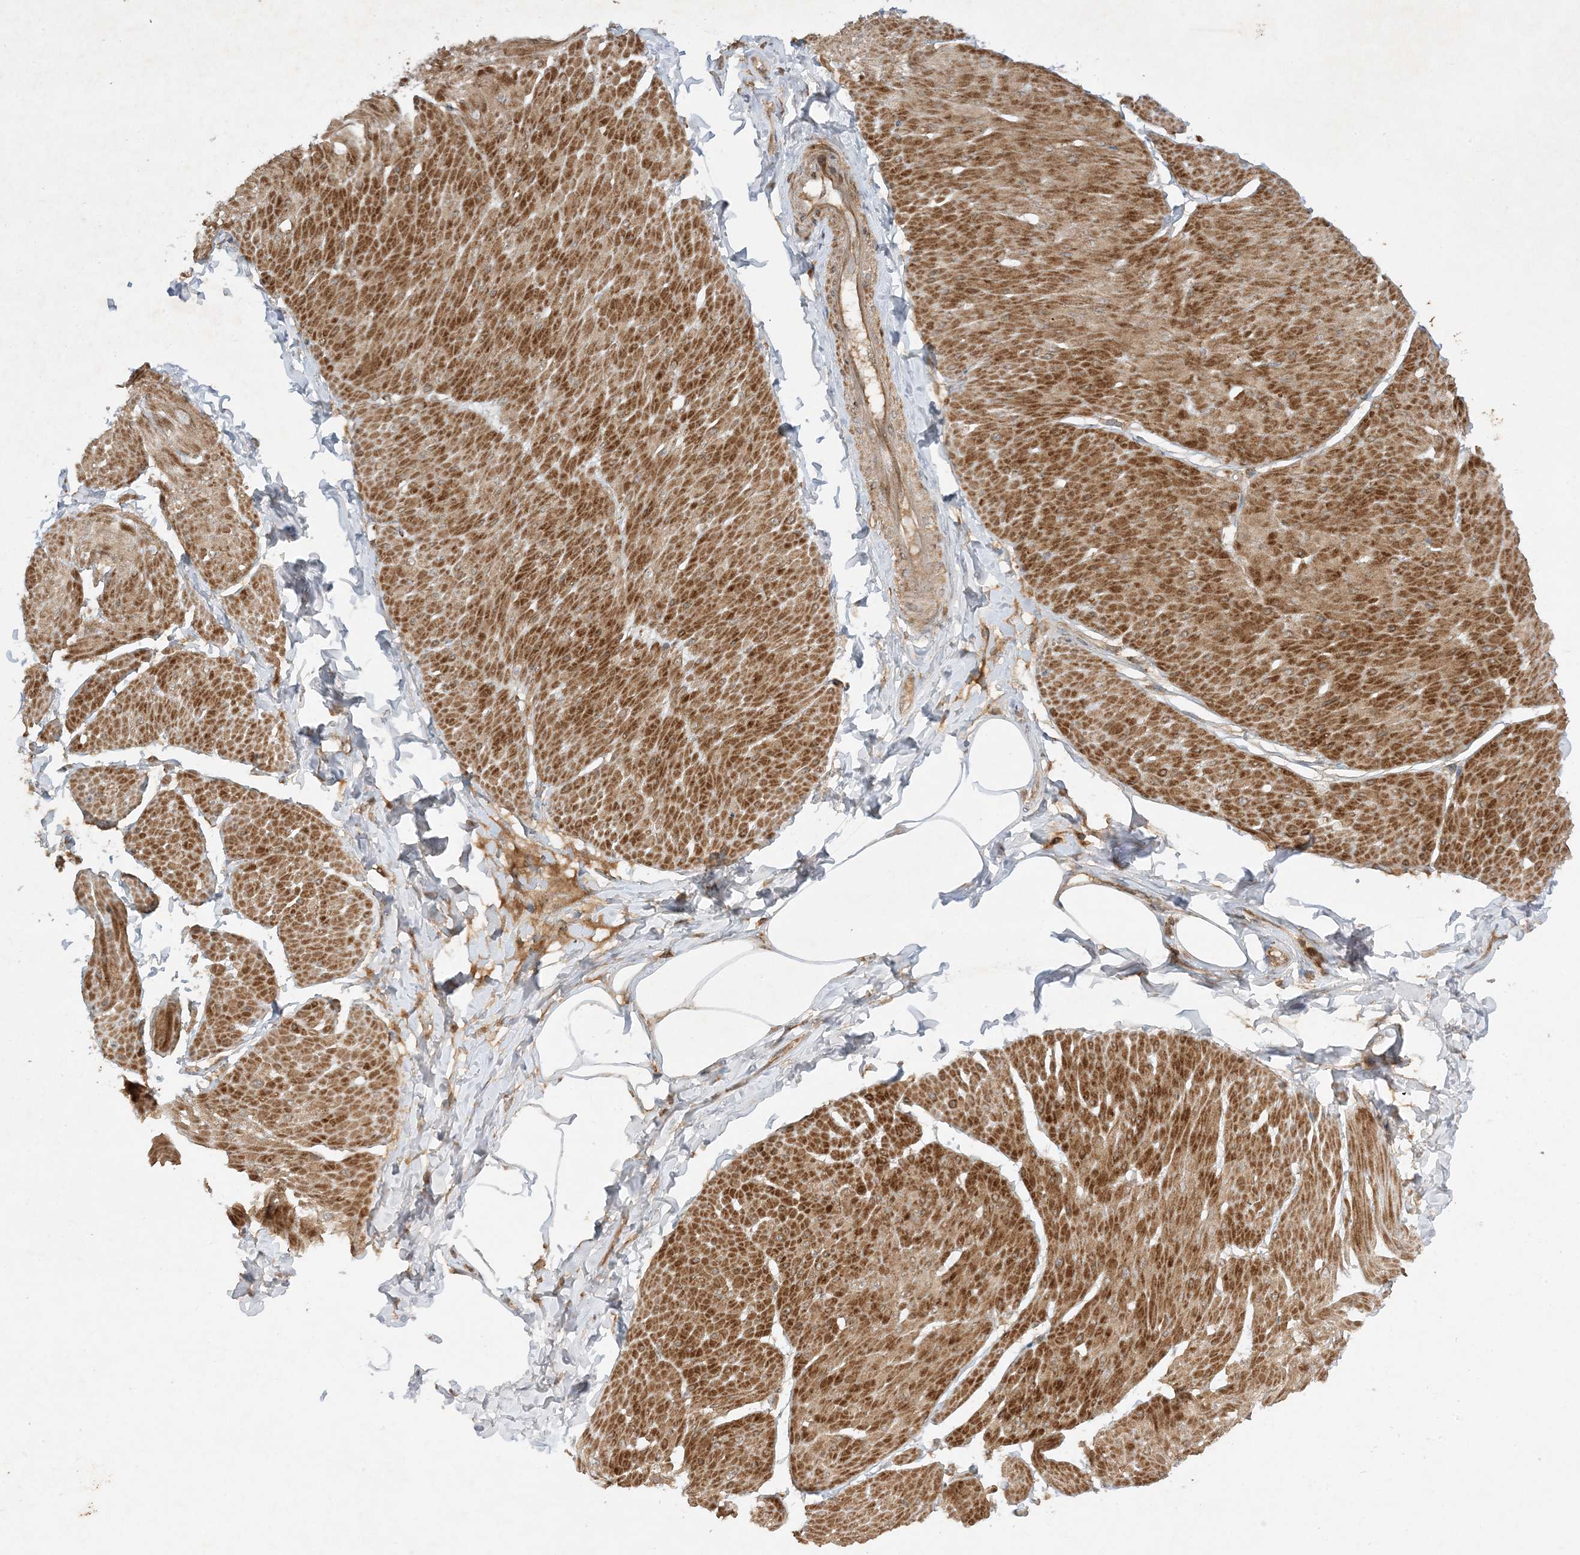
{"staining": {"intensity": "strong", "quantity": ">75%", "location": "cytoplasmic/membranous"}, "tissue": "smooth muscle", "cell_type": "Smooth muscle cells", "image_type": "normal", "snomed": [{"axis": "morphology", "description": "Urothelial carcinoma, High grade"}, {"axis": "topography", "description": "Urinary bladder"}], "caption": "DAB (3,3'-diaminobenzidine) immunohistochemical staining of unremarkable smooth muscle demonstrates strong cytoplasmic/membranous protein staining in approximately >75% of smooth muscle cells.", "gene": "XRN1", "patient": {"sex": "male", "age": 46}}